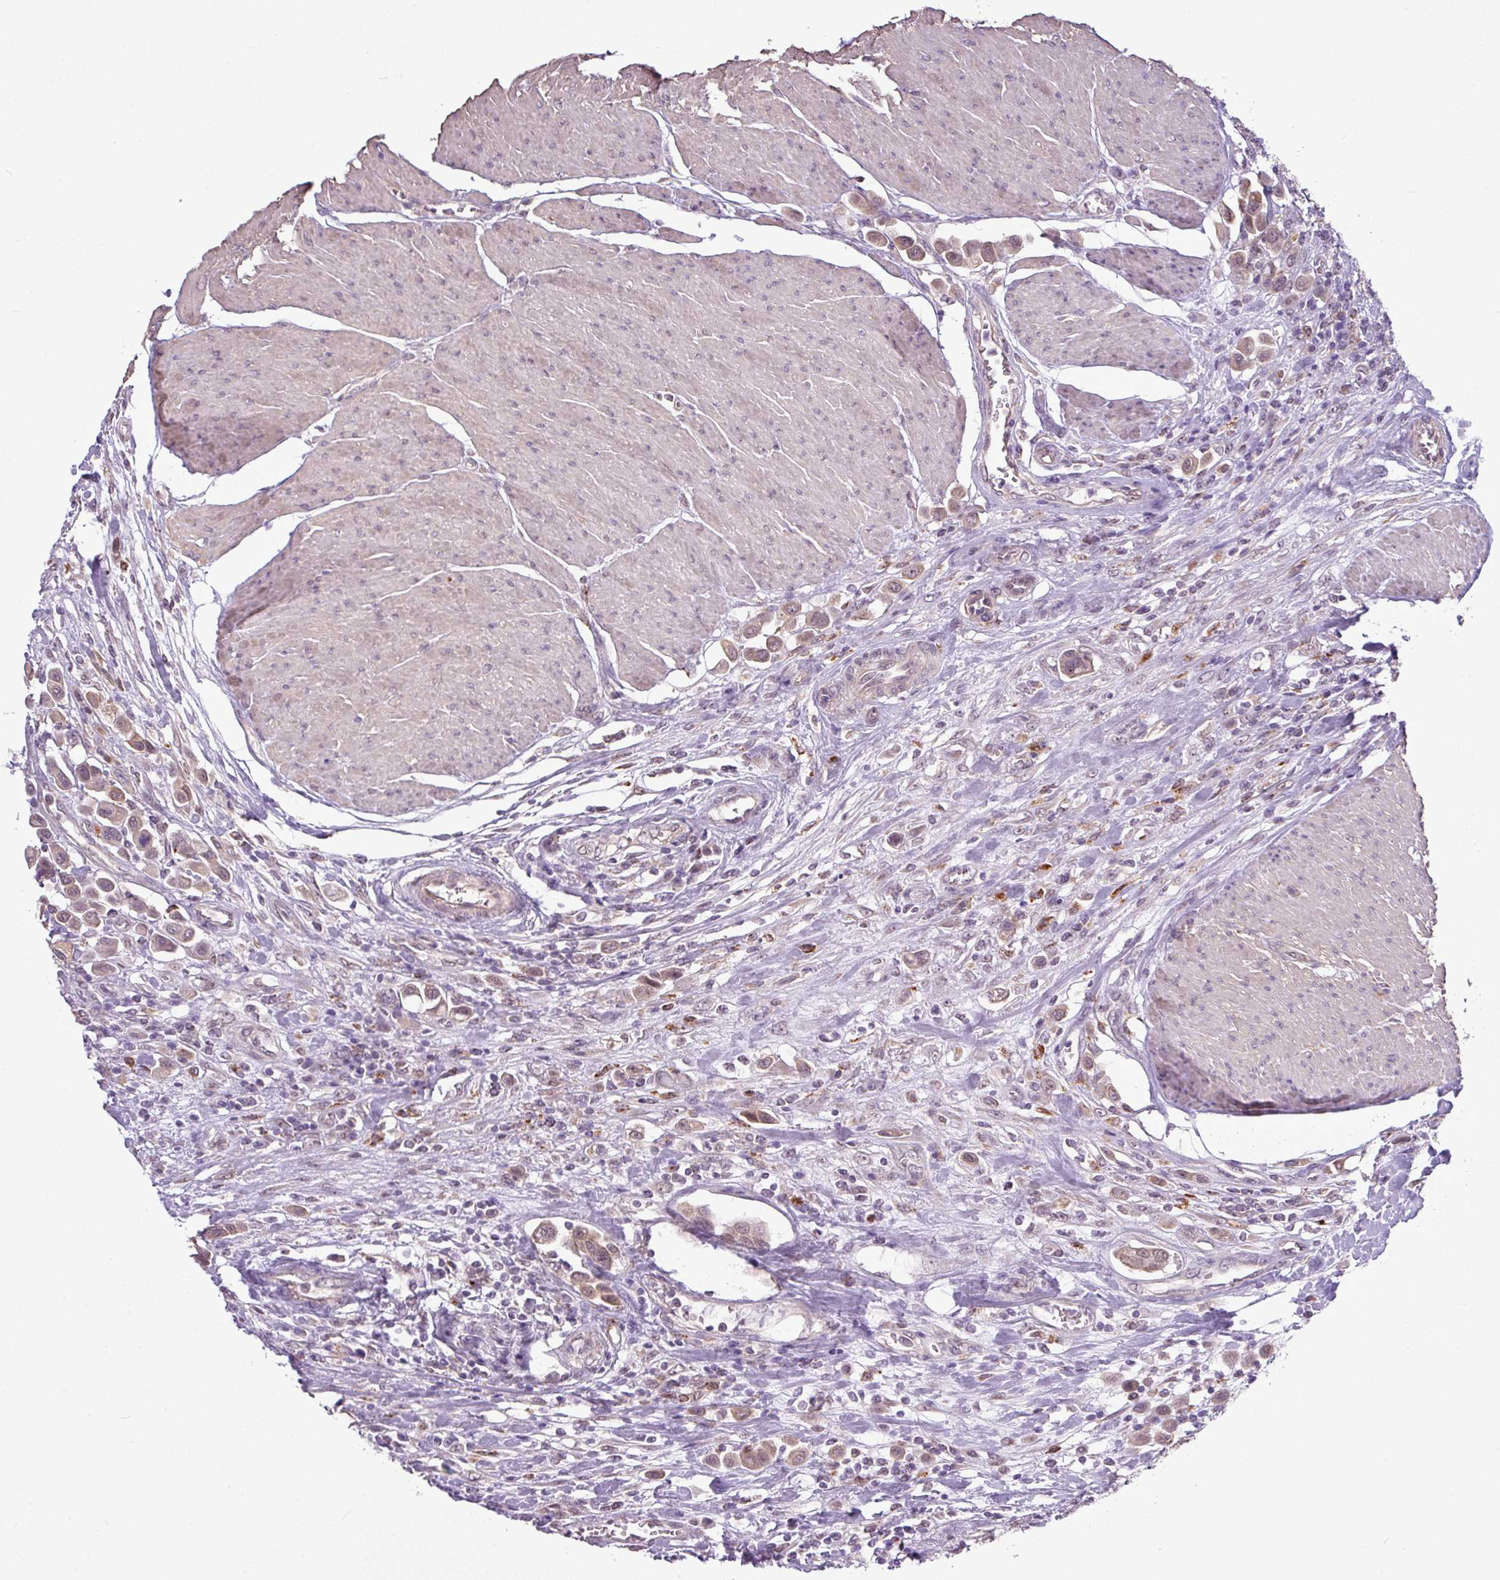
{"staining": {"intensity": "moderate", "quantity": ">75%", "location": "cytoplasmic/membranous,nuclear"}, "tissue": "urothelial cancer", "cell_type": "Tumor cells", "image_type": "cancer", "snomed": [{"axis": "morphology", "description": "Urothelial carcinoma, High grade"}, {"axis": "topography", "description": "Urinary bladder"}], "caption": "Immunohistochemical staining of urothelial carcinoma (high-grade) reveals moderate cytoplasmic/membranous and nuclear protein expression in about >75% of tumor cells. Nuclei are stained in blue.", "gene": "ZNF217", "patient": {"sex": "male", "age": 50}}